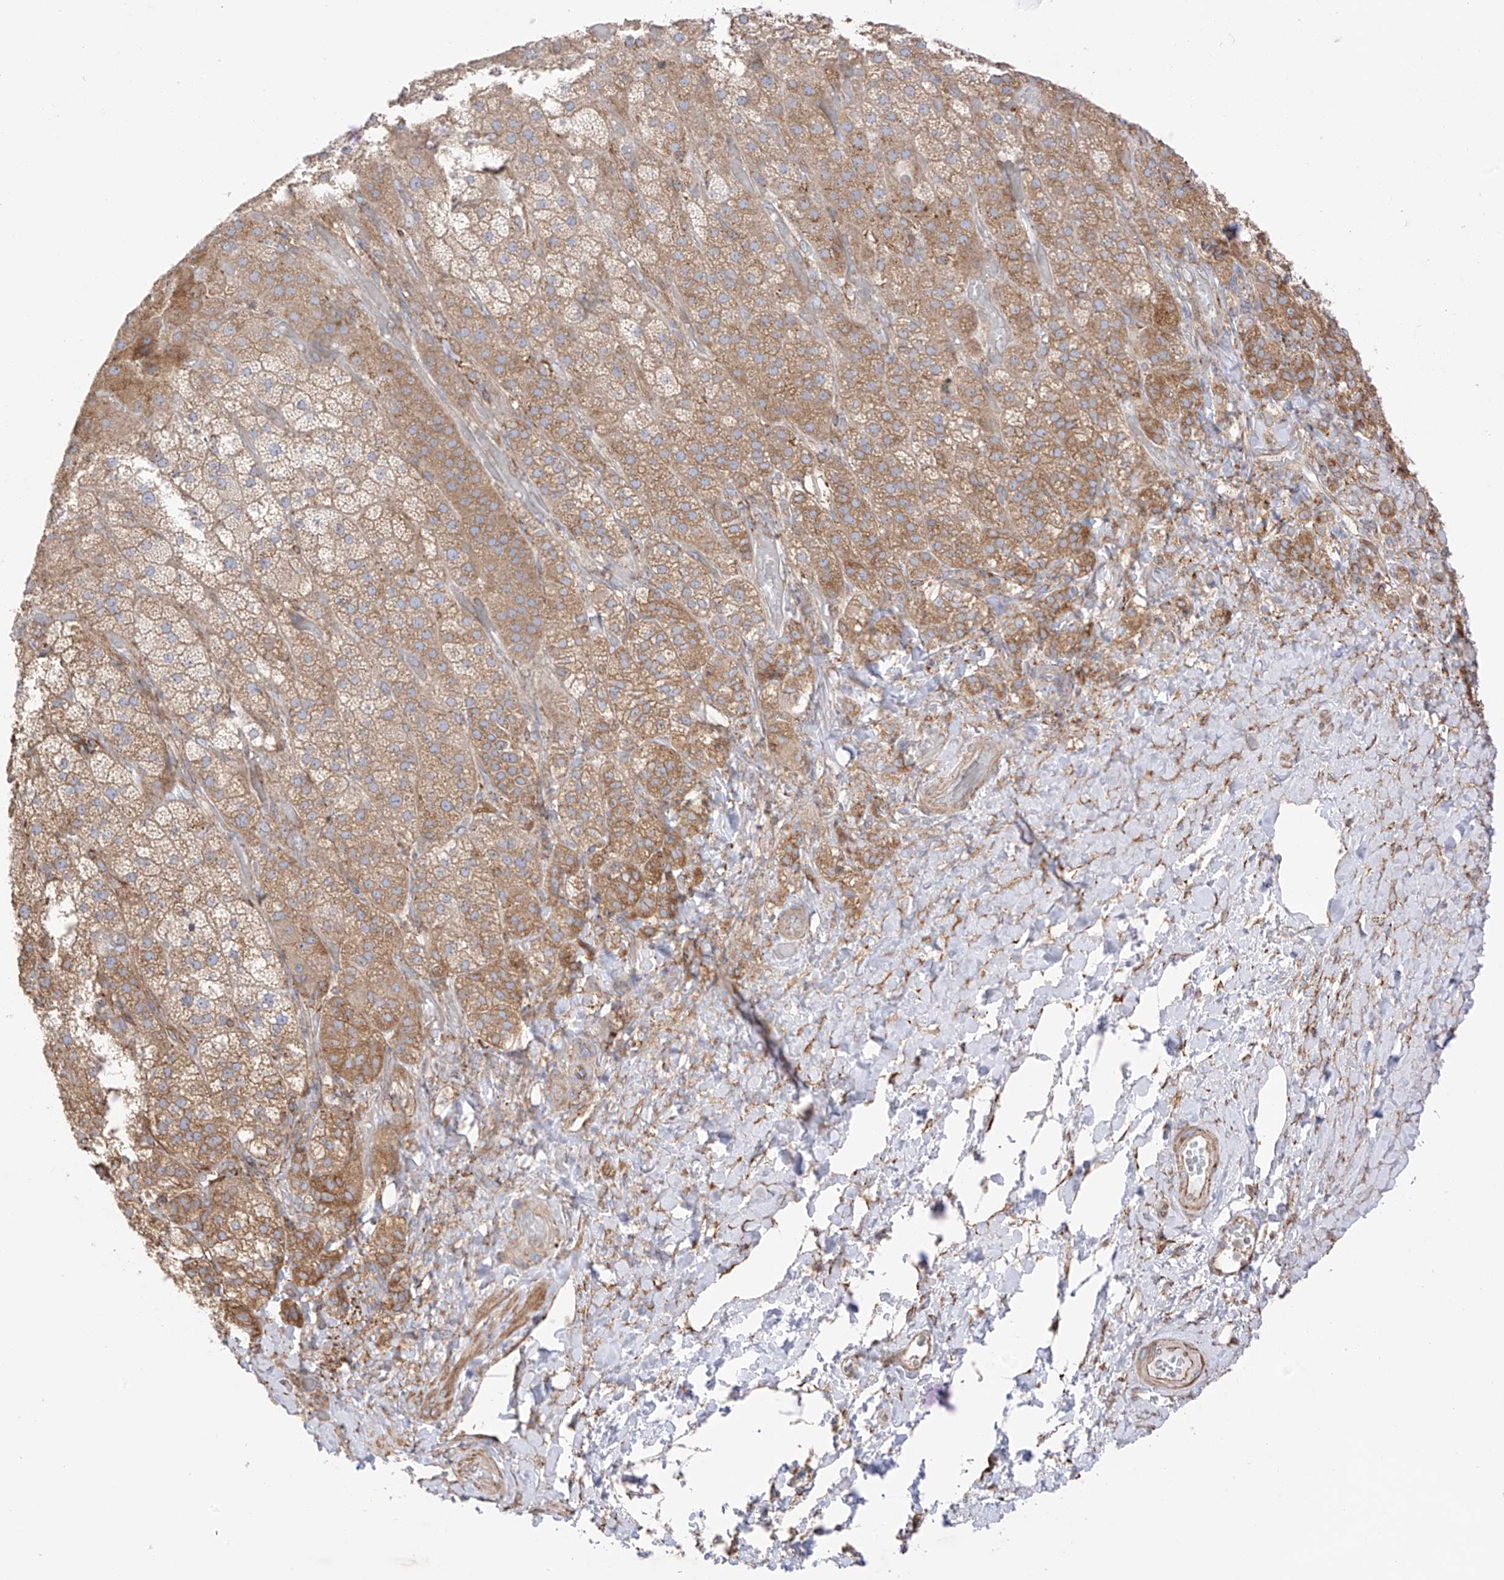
{"staining": {"intensity": "moderate", "quantity": ">75%", "location": "cytoplasmic/membranous"}, "tissue": "adrenal gland", "cell_type": "Glandular cells", "image_type": "normal", "snomed": [{"axis": "morphology", "description": "Normal tissue, NOS"}, {"axis": "topography", "description": "Adrenal gland"}], "caption": "Immunohistochemistry image of unremarkable adrenal gland stained for a protein (brown), which reveals medium levels of moderate cytoplasmic/membranous expression in approximately >75% of glandular cells.", "gene": "XKR3", "patient": {"sex": "male", "age": 57}}